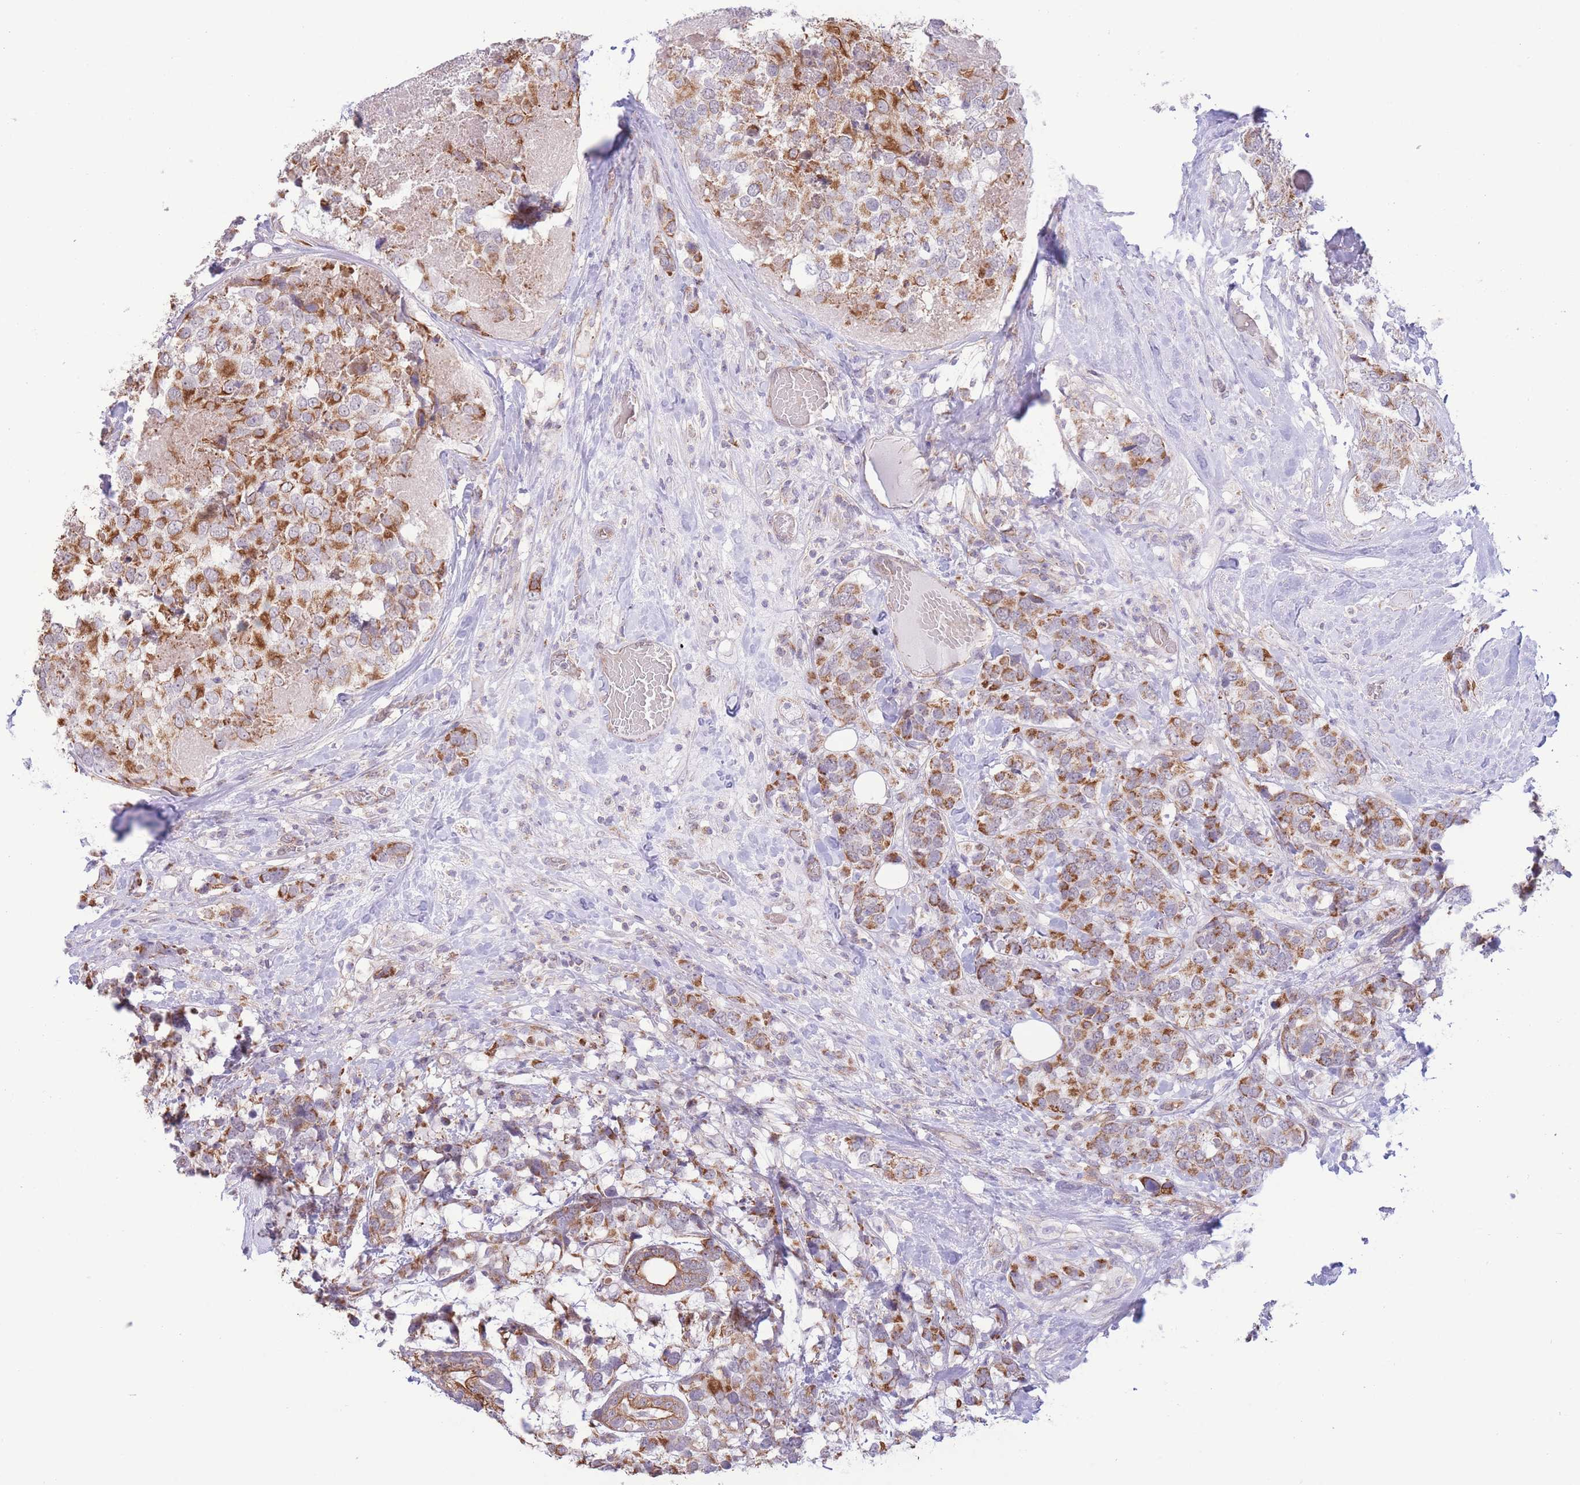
{"staining": {"intensity": "moderate", "quantity": ">75%", "location": "cytoplasmic/membranous"}, "tissue": "breast cancer", "cell_type": "Tumor cells", "image_type": "cancer", "snomed": [{"axis": "morphology", "description": "Lobular carcinoma"}, {"axis": "topography", "description": "Breast"}], "caption": "This histopathology image demonstrates immunohistochemistry (IHC) staining of human breast cancer (lobular carcinoma), with medium moderate cytoplasmic/membranous staining in approximately >75% of tumor cells.", "gene": "MRPS31", "patient": {"sex": "female", "age": 59}}